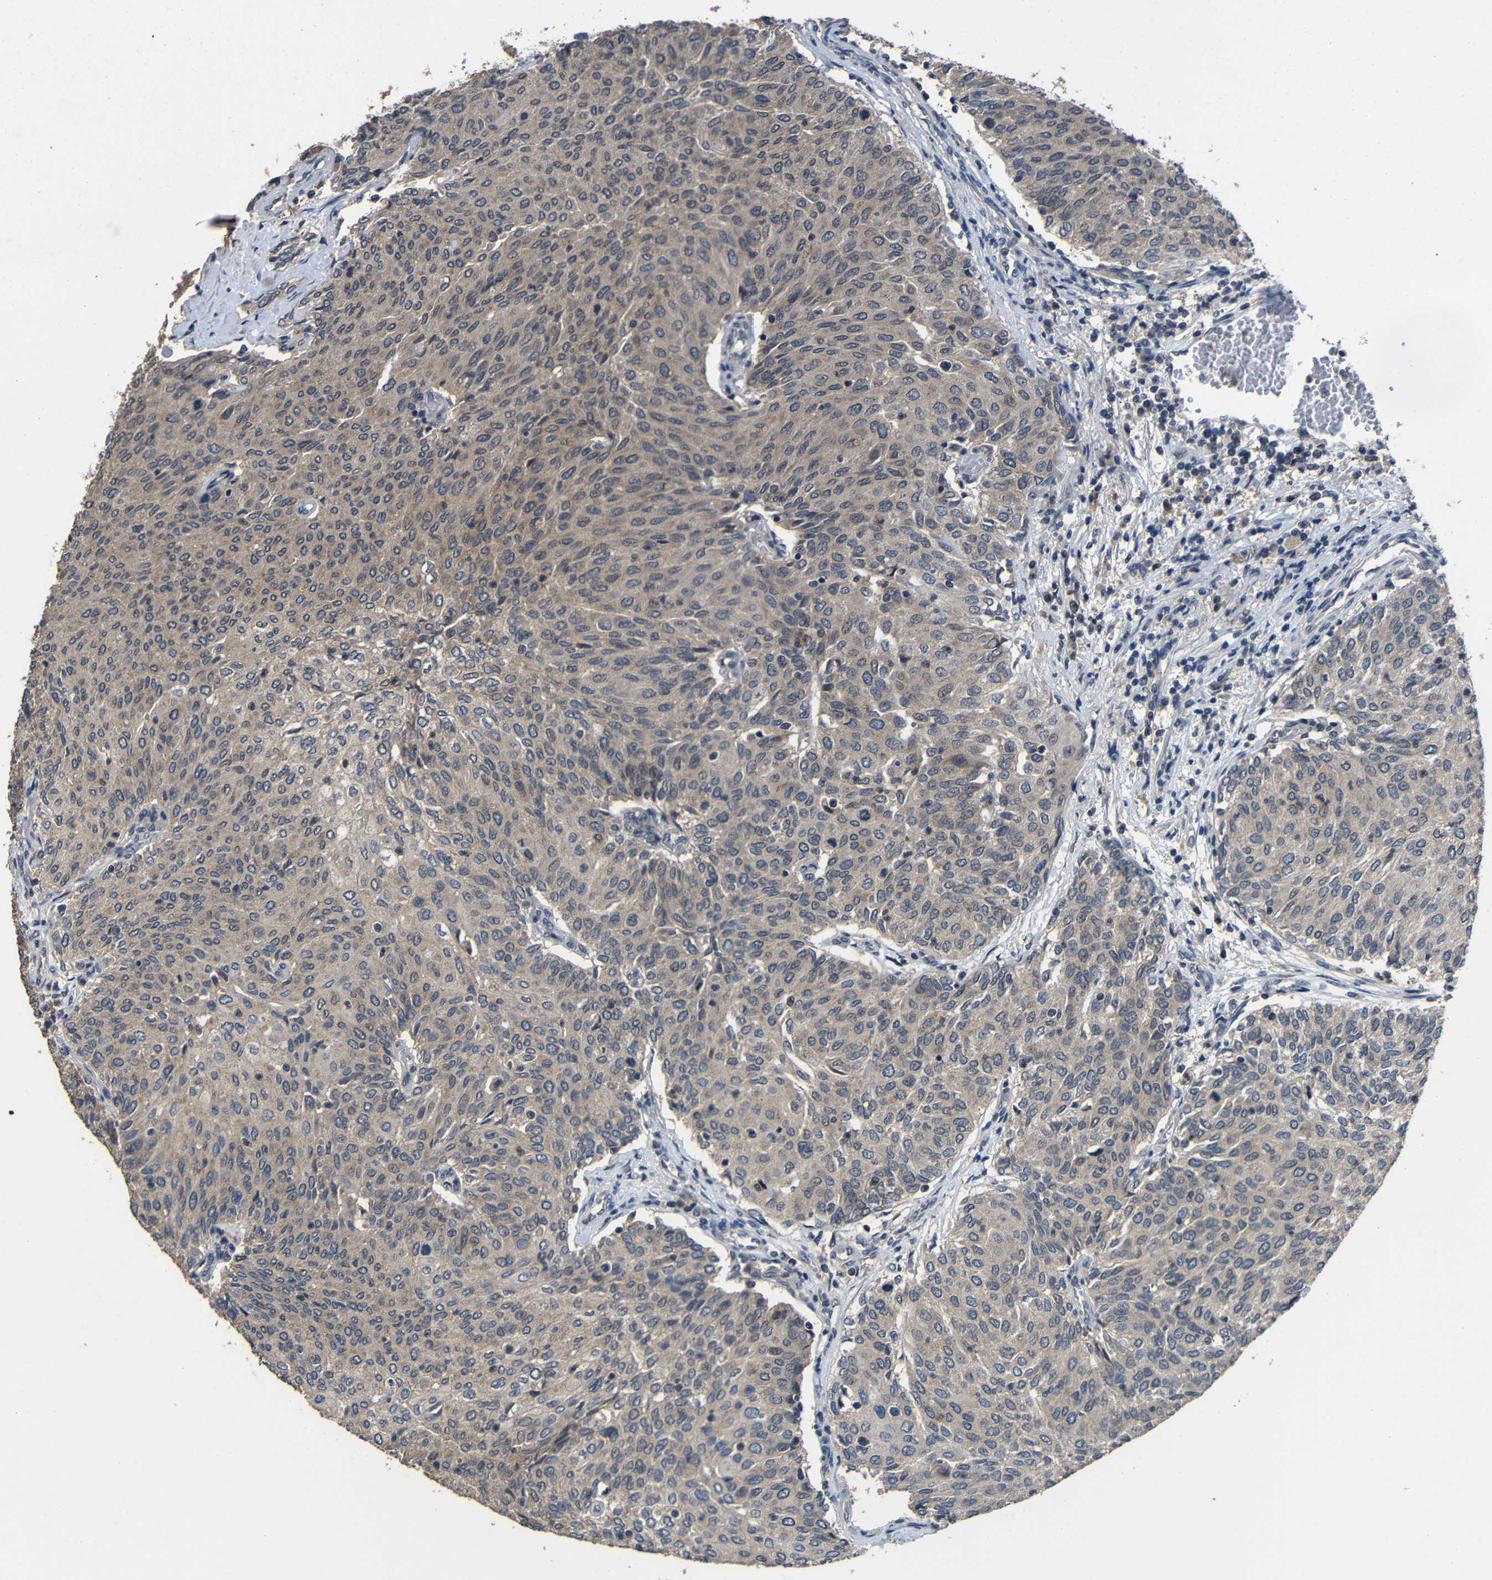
{"staining": {"intensity": "weak", "quantity": "25%-75%", "location": "cytoplasmic/membranous"}, "tissue": "urothelial cancer", "cell_type": "Tumor cells", "image_type": "cancer", "snomed": [{"axis": "morphology", "description": "Urothelial carcinoma, Low grade"}, {"axis": "topography", "description": "Urinary bladder"}], "caption": "Urothelial carcinoma (low-grade) stained with a brown dye shows weak cytoplasmic/membranous positive staining in about 25%-75% of tumor cells.", "gene": "C6orf89", "patient": {"sex": "female", "age": 79}}